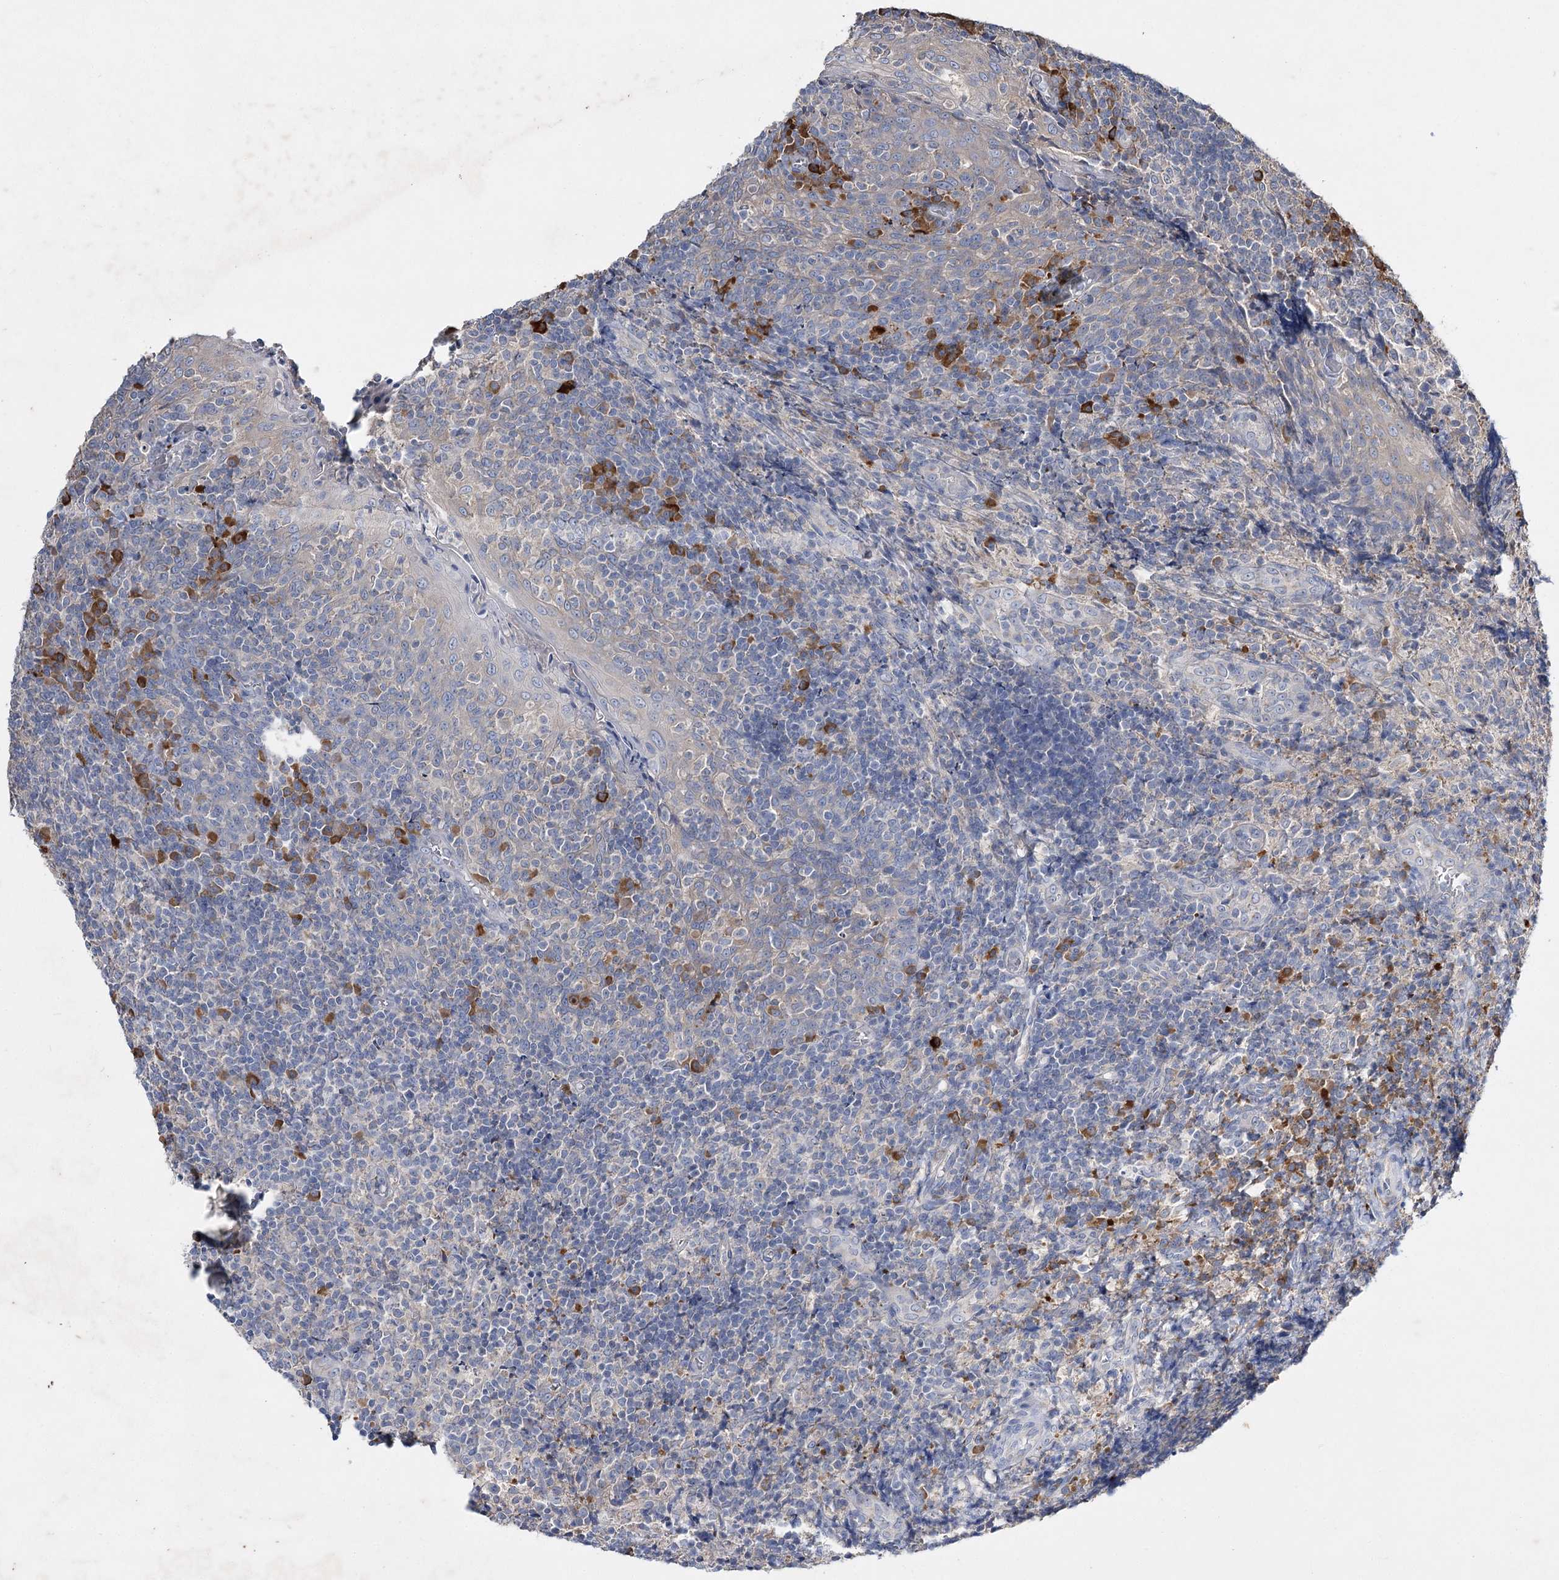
{"staining": {"intensity": "strong", "quantity": "<25%", "location": "cytoplasmic/membranous"}, "tissue": "tonsil", "cell_type": "Germinal center cells", "image_type": "normal", "snomed": [{"axis": "morphology", "description": "Normal tissue, NOS"}, {"axis": "topography", "description": "Tonsil"}], "caption": "Strong cytoplasmic/membranous staining is identified in about <25% of germinal center cells in normal tonsil.", "gene": "IL1RAP", "patient": {"sex": "female", "age": 19}}